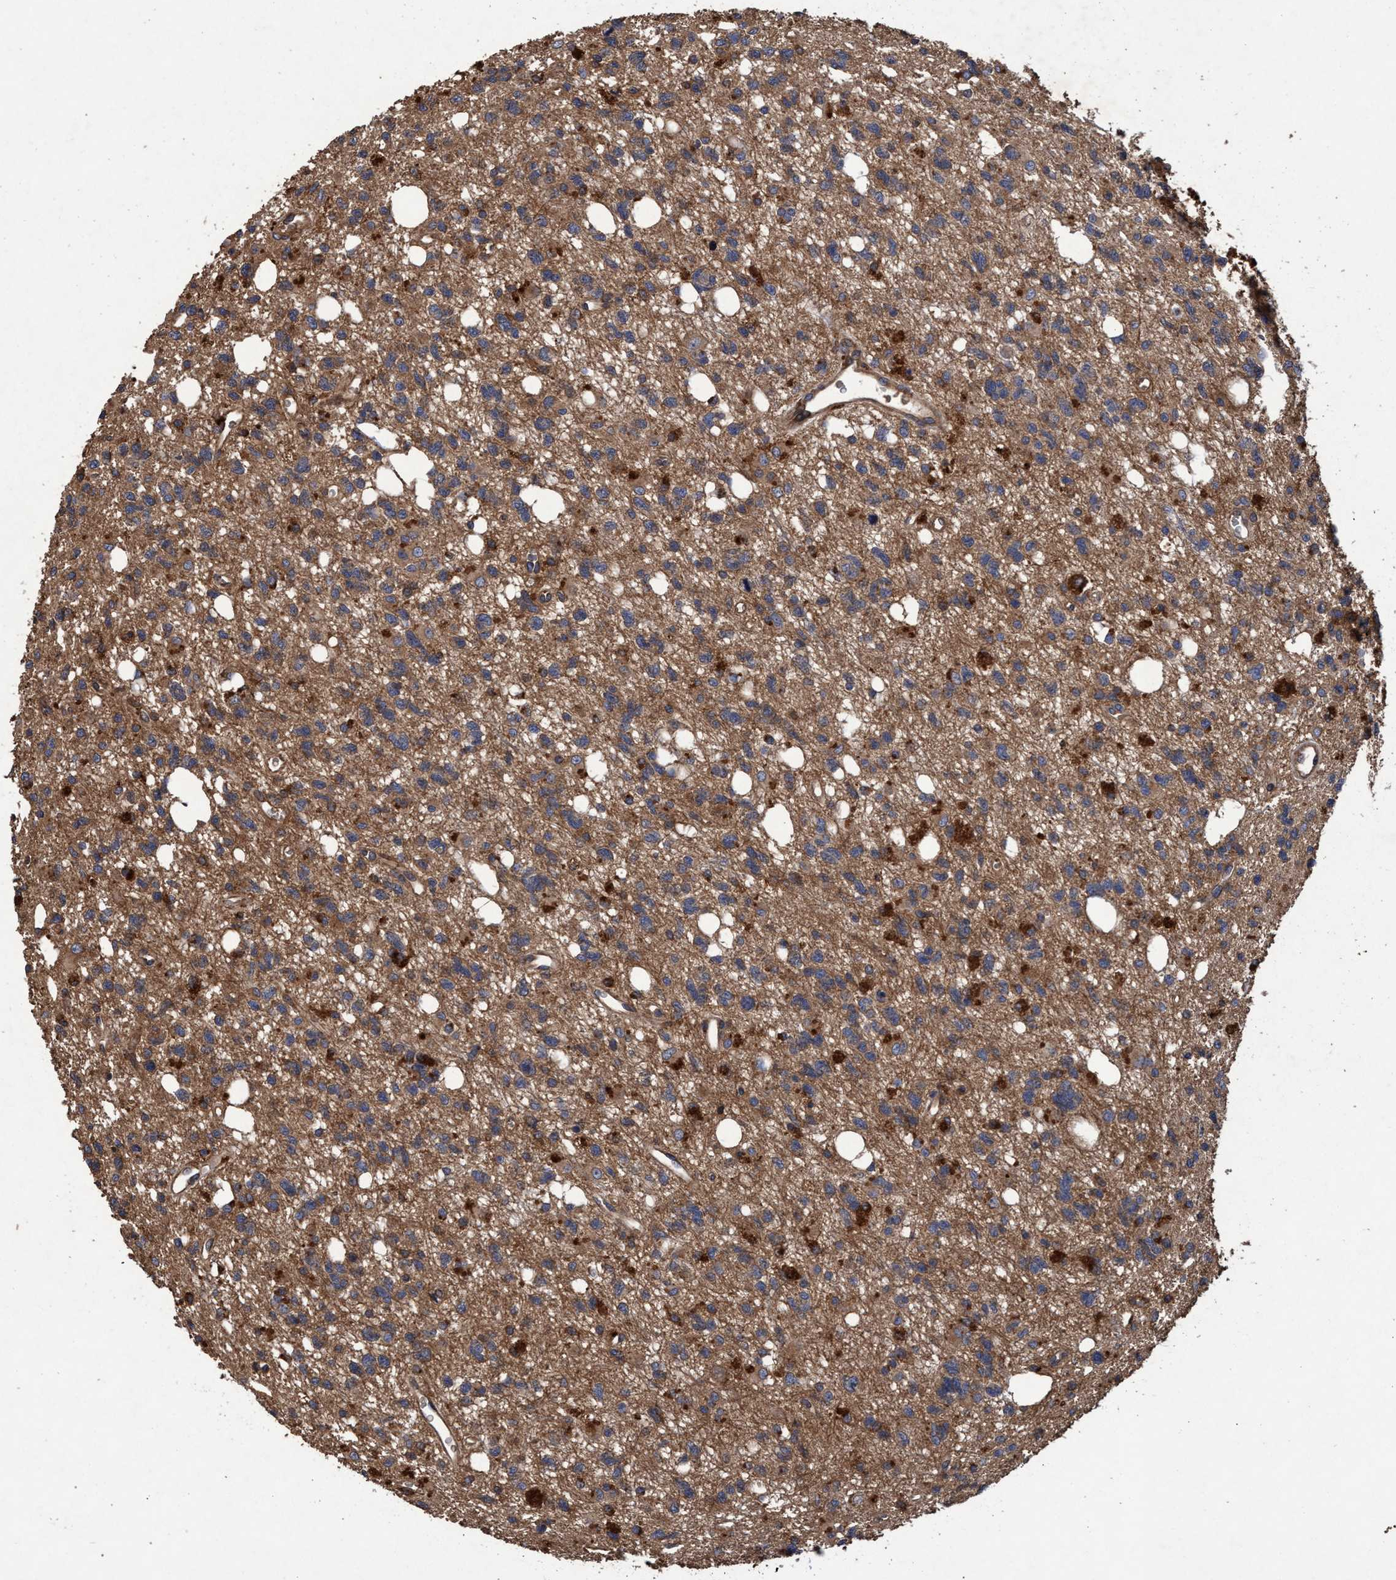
{"staining": {"intensity": "moderate", "quantity": ">75%", "location": "cytoplasmic/membranous"}, "tissue": "glioma", "cell_type": "Tumor cells", "image_type": "cancer", "snomed": [{"axis": "morphology", "description": "Glioma, malignant, High grade"}, {"axis": "topography", "description": "Brain"}], "caption": "This is a histology image of immunohistochemistry (IHC) staining of glioma, which shows moderate expression in the cytoplasmic/membranous of tumor cells.", "gene": "CHMP6", "patient": {"sex": "female", "age": 62}}